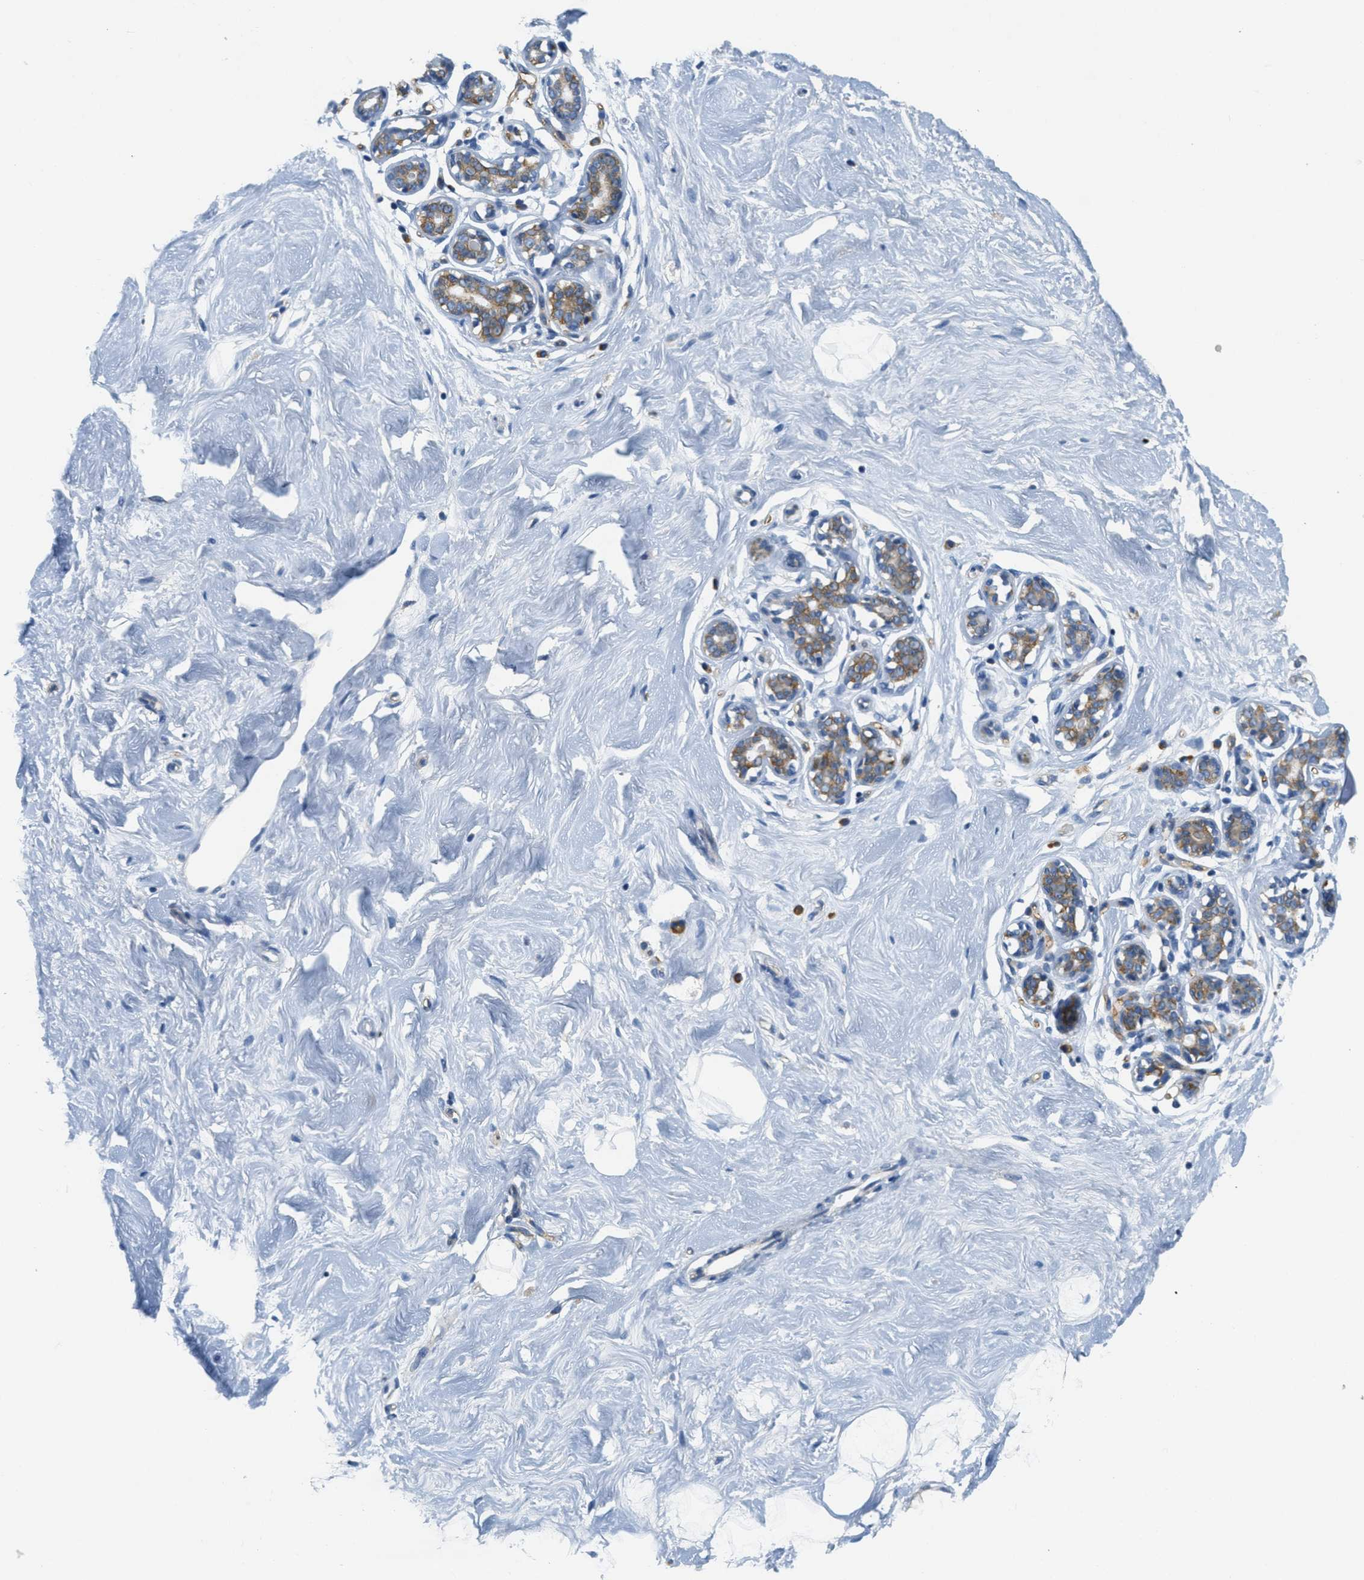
{"staining": {"intensity": "negative", "quantity": "none", "location": "none"}, "tissue": "breast", "cell_type": "Adipocytes", "image_type": "normal", "snomed": [{"axis": "morphology", "description": "Normal tissue, NOS"}, {"axis": "topography", "description": "Breast"}], "caption": "Immunohistochemistry (IHC) of benign human breast demonstrates no expression in adipocytes. The staining is performed using DAB (3,3'-diaminobenzidine) brown chromogen with nuclei counter-stained in using hematoxylin.", "gene": "CA4", "patient": {"sex": "female", "age": 23}}